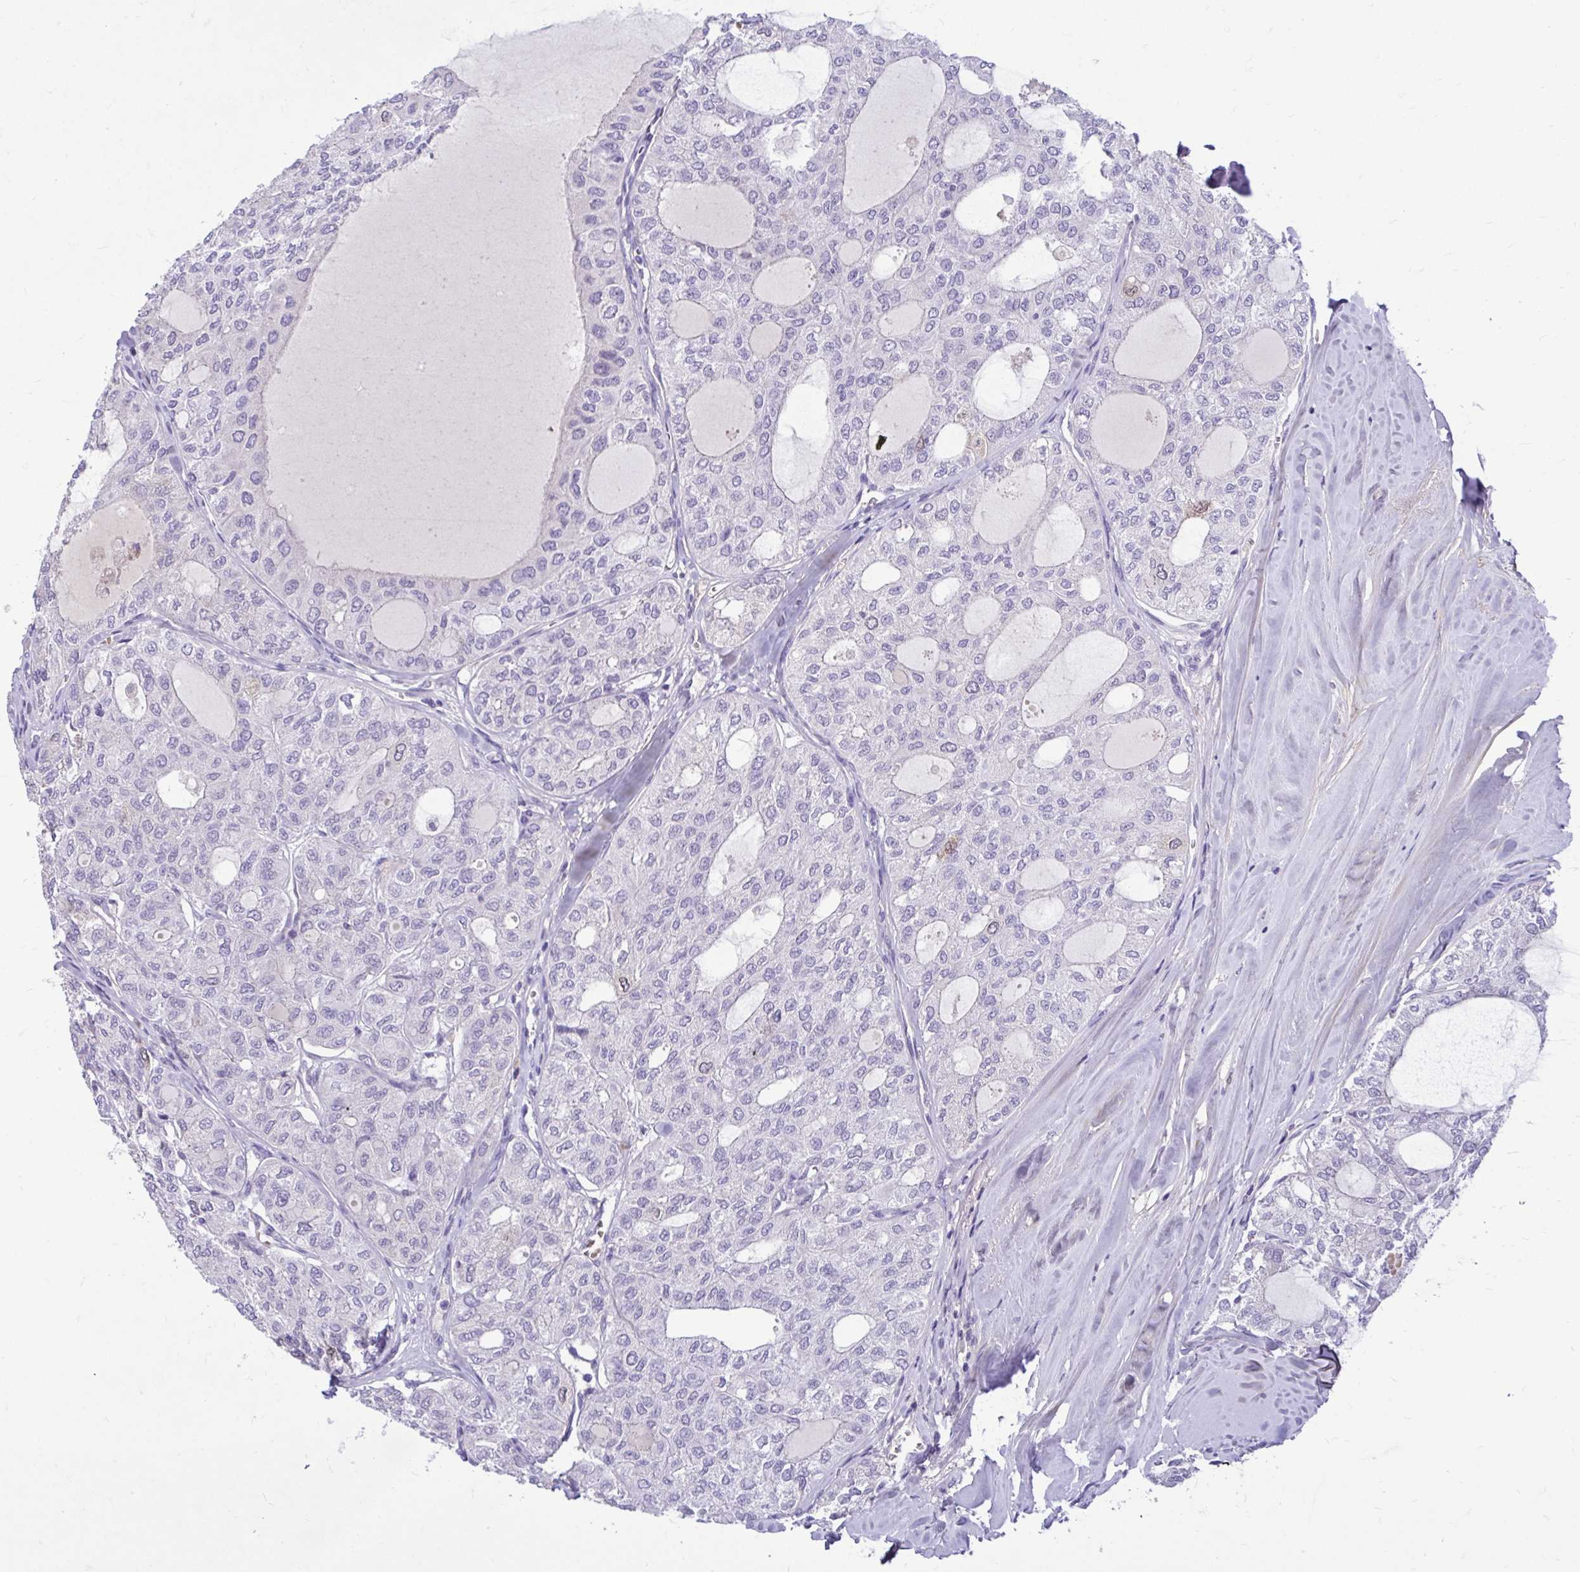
{"staining": {"intensity": "negative", "quantity": "none", "location": "none"}, "tissue": "thyroid cancer", "cell_type": "Tumor cells", "image_type": "cancer", "snomed": [{"axis": "morphology", "description": "Follicular adenoma carcinoma, NOS"}, {"axis": "topography", "description": "Thyroid gland"}], "caption": "Thyroid cancer stained for a protein using IHC shows no expression tumor cells.", "gene": "CDC20", "patient": {"sex": "male", "age": 75}}